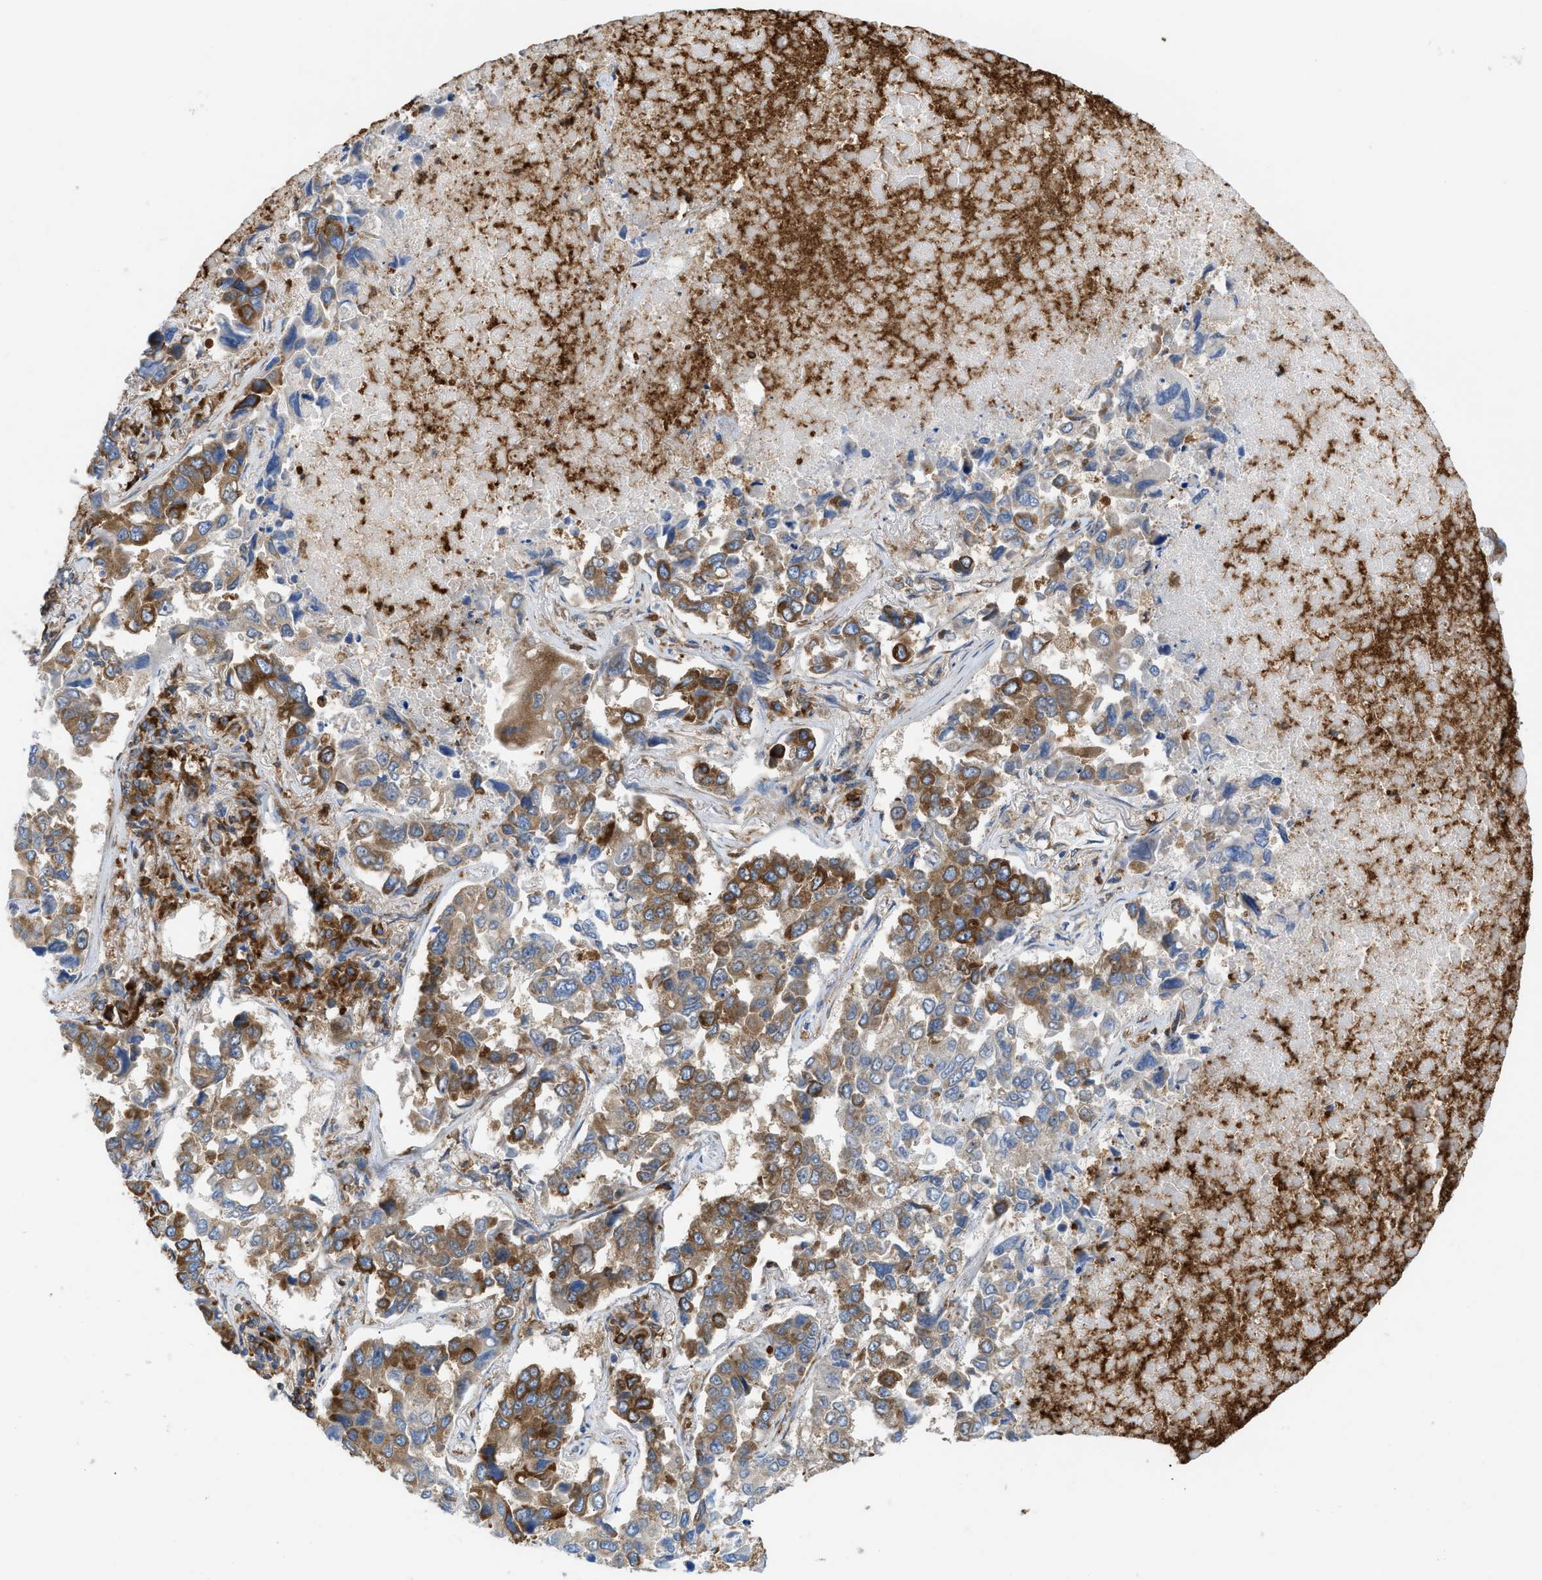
{"staining": {"intensity": "moderate", "quantity": ">75%", "location": "cytoplasmic/membranous"}, "tissue": "lung cancer", "cell_type": "Tumor cells", "image_type": "cancer", "snomed": [{"axis": "morphology", "description": "Adenocarcinoma, NOS"}, {"axis": "topography", "description": "Lung"}], "caption": "A high-resolution histopathology image shows immunohistochemistry staining of lung cancer, which demonstrates moderate cytoplasmic/membranous expression in approximately >75% of tumor cells.", "gene": "GPAT4", "patient": {"sex": "male", "age": 64}}